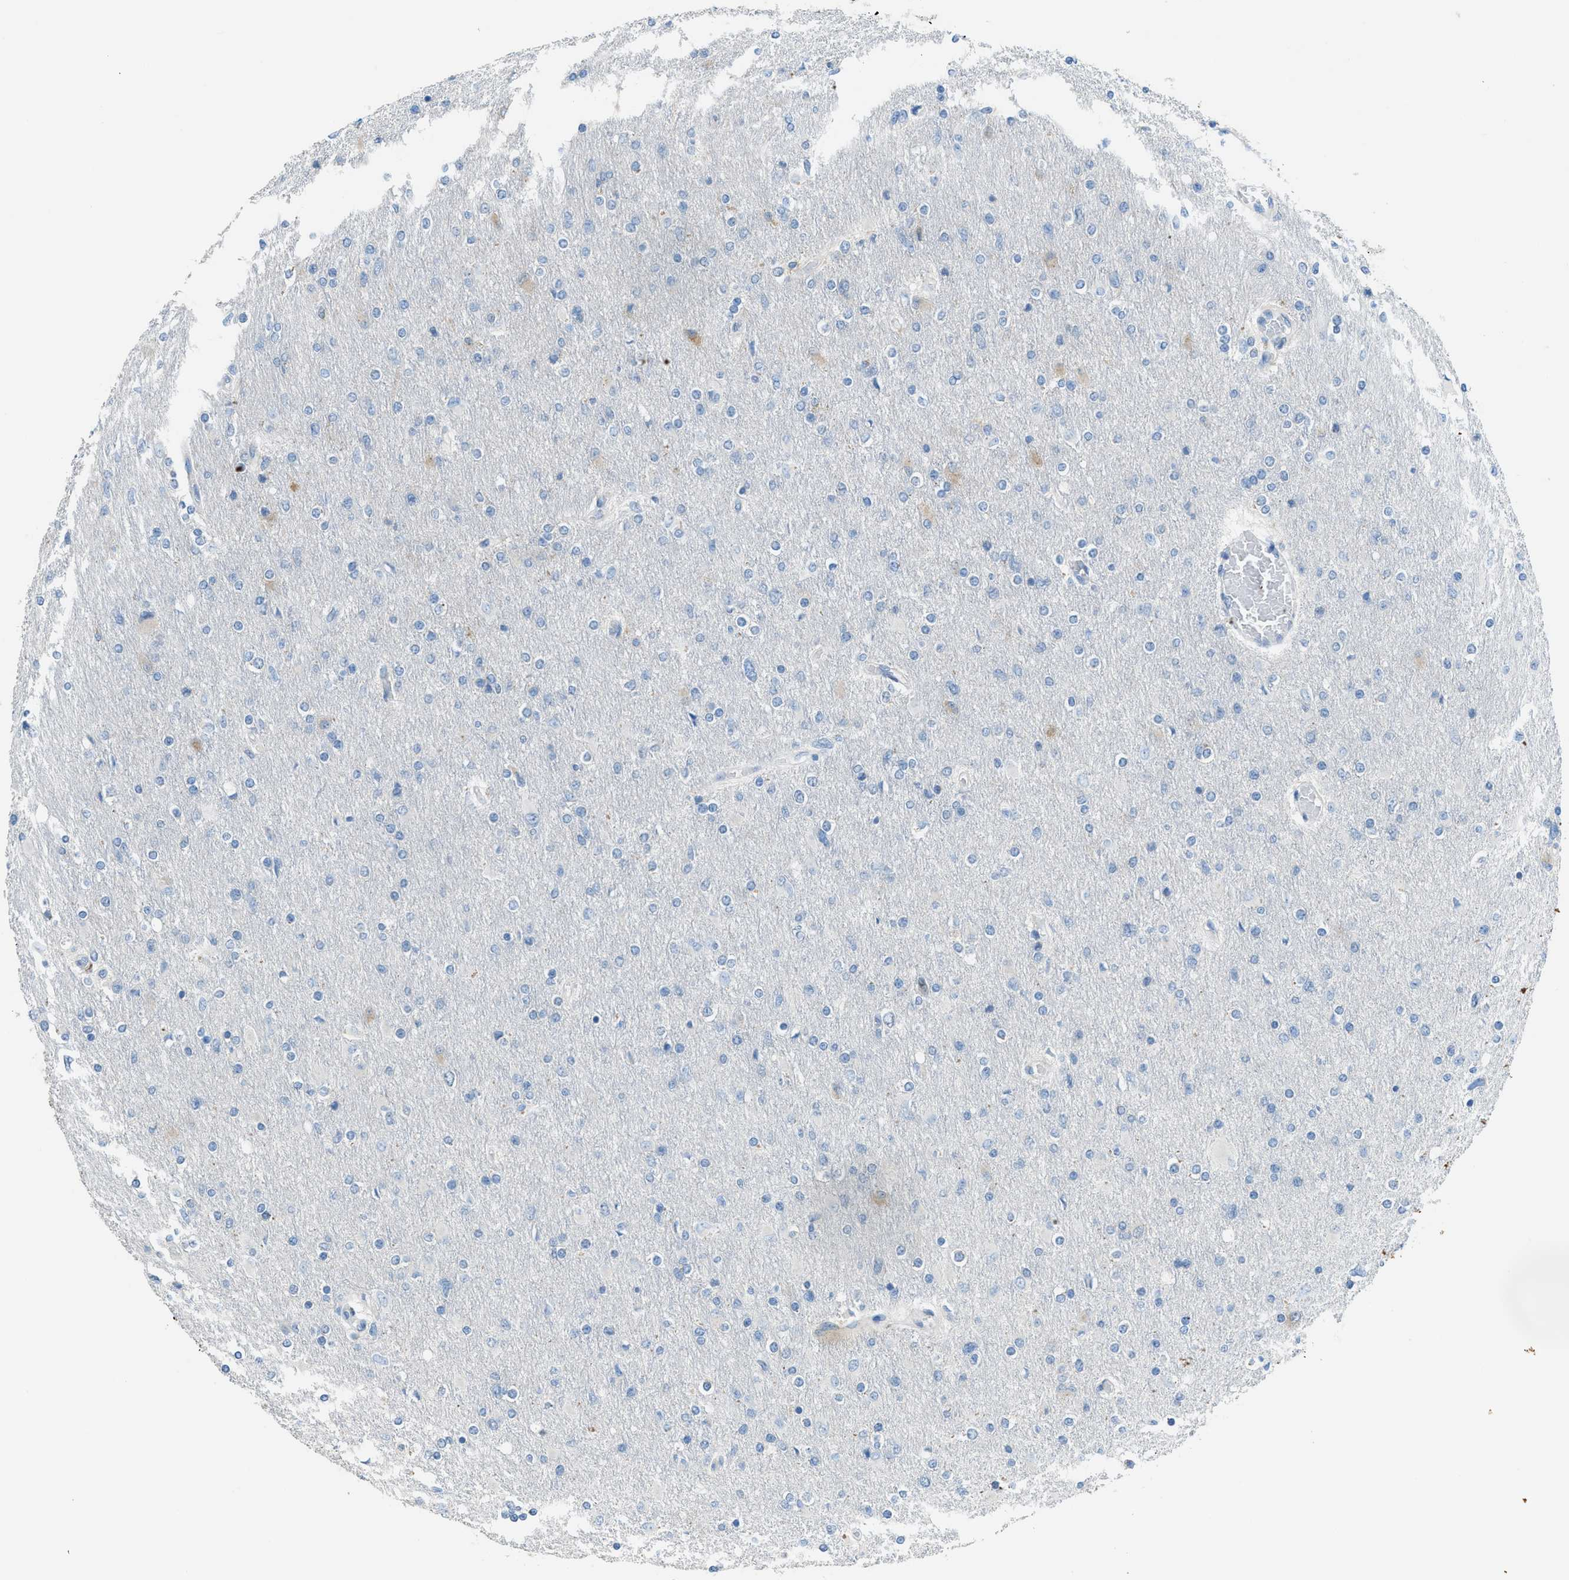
{"staining": {"intensity": "negative", "quantity": "none", "location": "none"}, "tissue": "glioma", "cell_type": "Tumor cells", "image_type": "cancer", "snomed": [{"axis": "morphology", "description": "Glioma, malignant, High grade"}, {"axis": "topography", "description": "Cerebral cortex"}], "caption": "Tumor cells are negative for brown protein staining in glioma.", "gene": "TIMD4", "patient": {"sex": "female", "age": 36}}